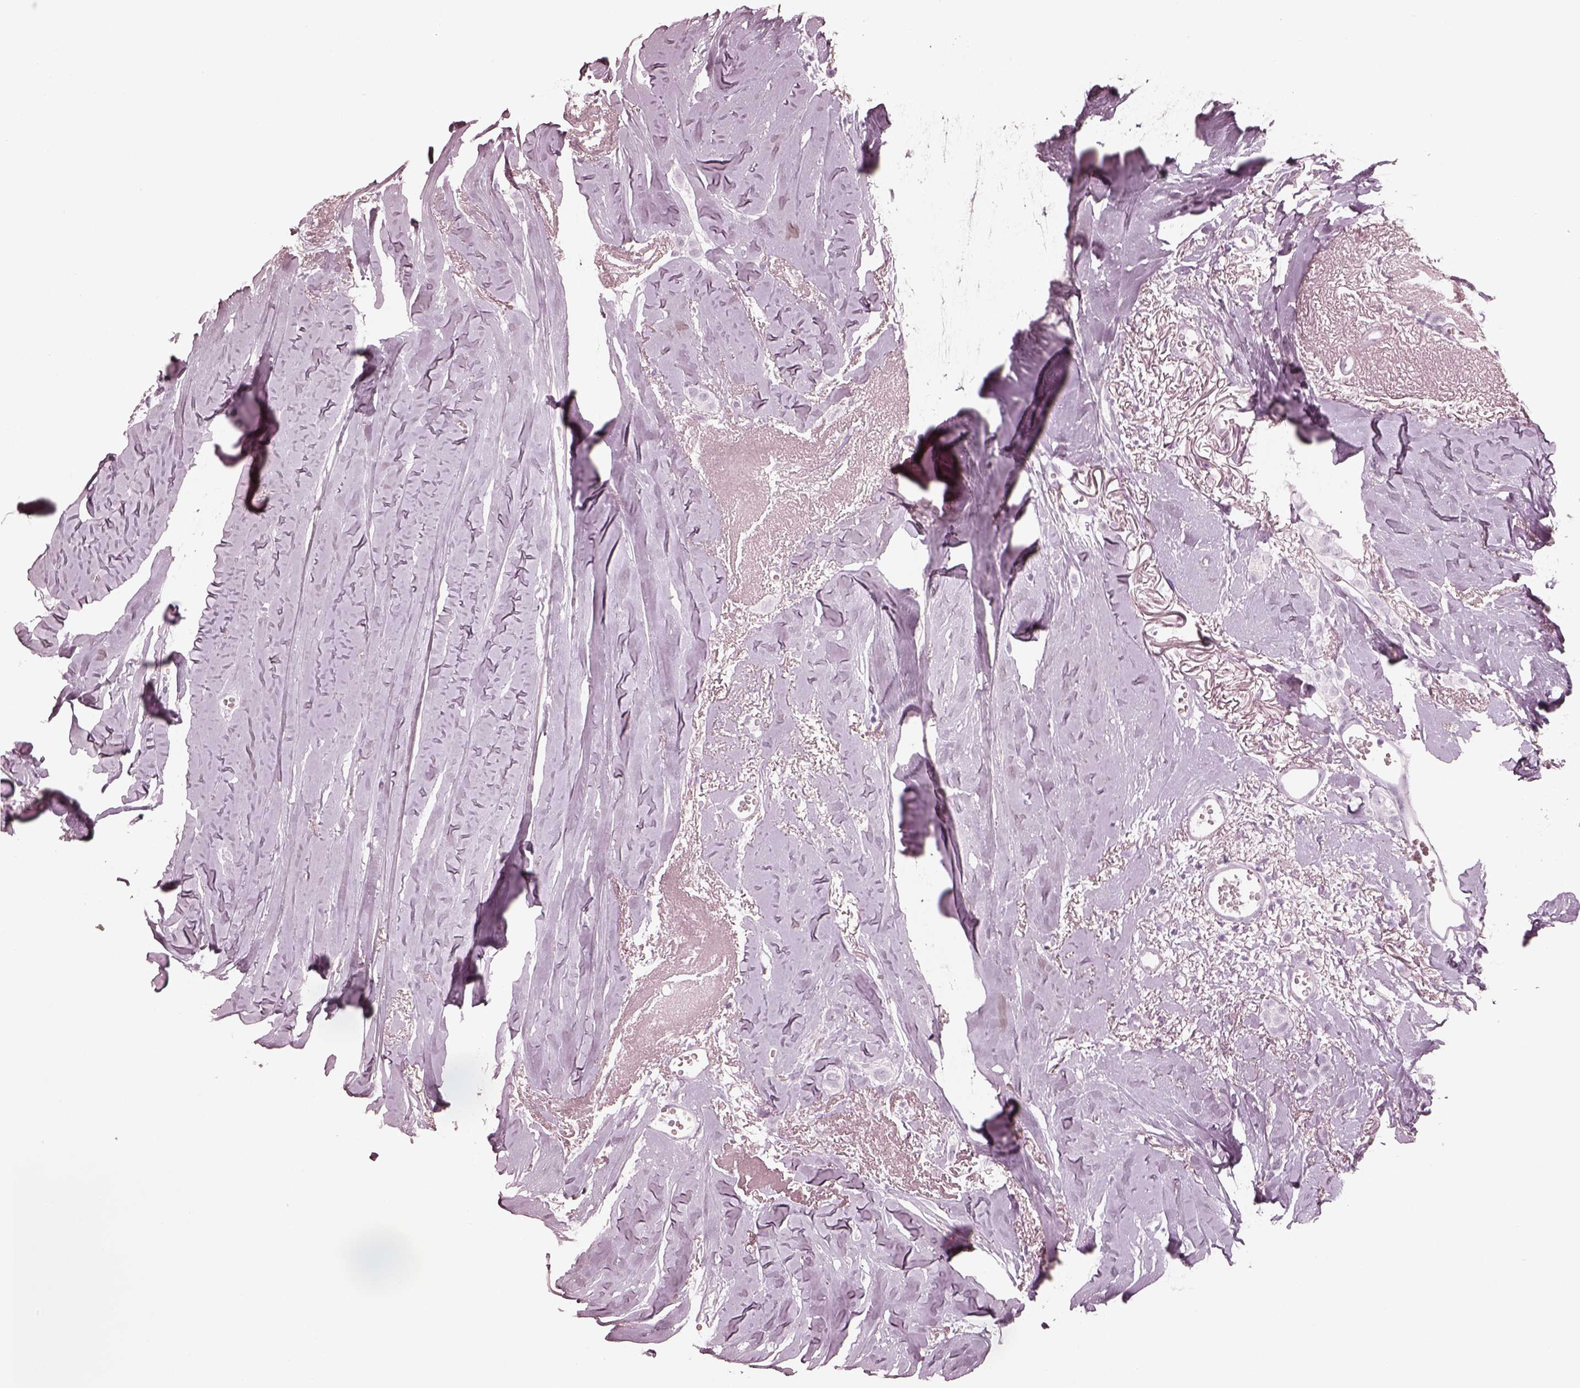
{"staining": {"intensity": "negative", "quantity": "none", "location": "none"}, "tissue": "breast cancer", "cell_type": "Tumor cells", "image_type": "cancer", "snomed": [{"axis": "morphology", "description": "Duct carcinoma"}, {"axis": "topography", "description": "Breast"}], "caption": "High power microscopy image of an immunohistochemistry (IHC) image of intraductal carcinoma (breast), revealing no significant positivity in tumor cells.", "gene": "OPN4", "patient": {"sex": "female", "age": 85}}